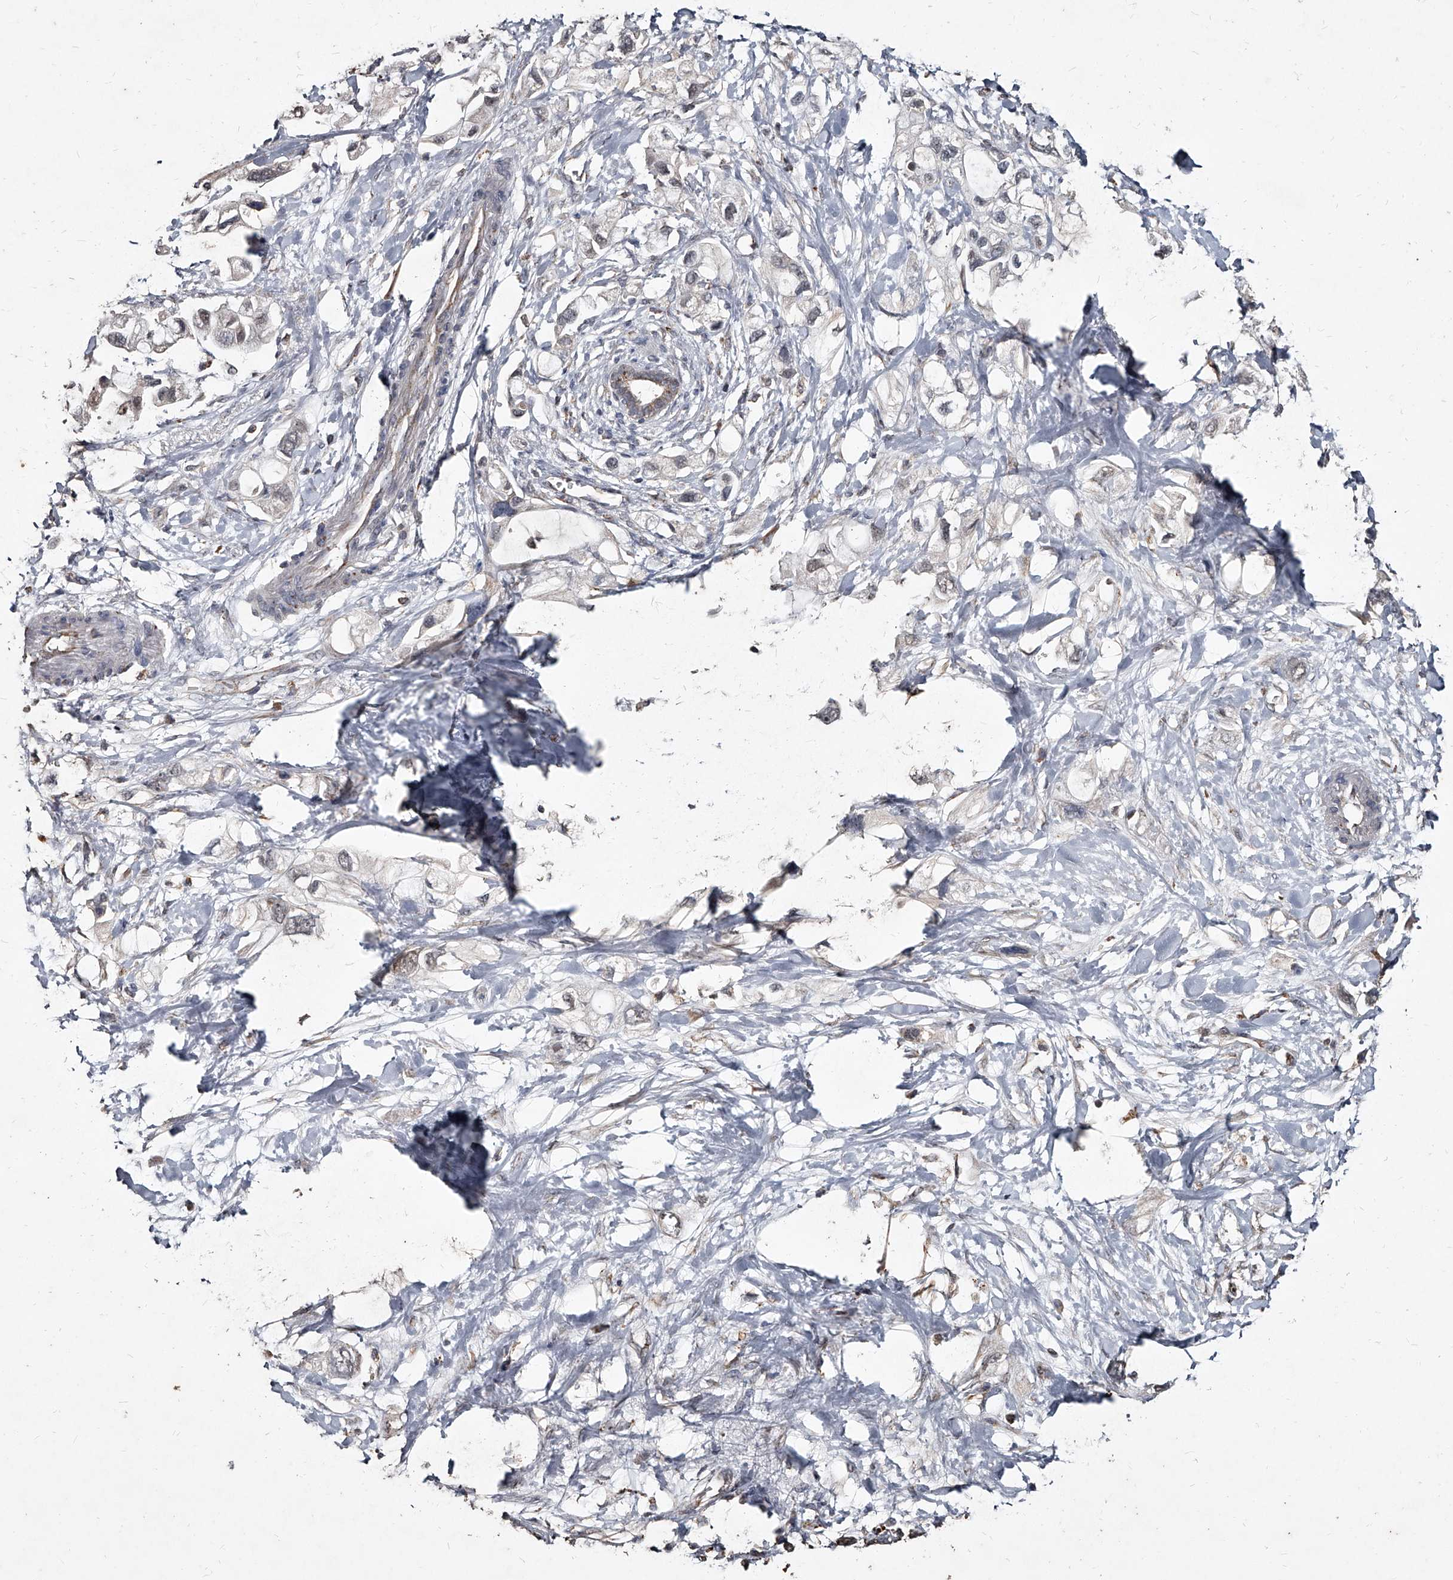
{"staining": {"intensity": "weak", "quantity": "<25%", "location": "cytoplasmic/membranous"}, "tissue": "pancreatic cancer", "cell_type": "Tumor cells", "image_type": "cancer", "snomed": [{"axis": "morphology", "description": "Adenocarcinoma, NOS"}, {"axis": "topography", "description": "Pancreas"}], "caption": "Pancreatic cancer stained for a protein using immunohistochemistry exhibits no positivity tumor cells.", "gene": "GPR183", "patient": {"sex": "female", "age": 56}}